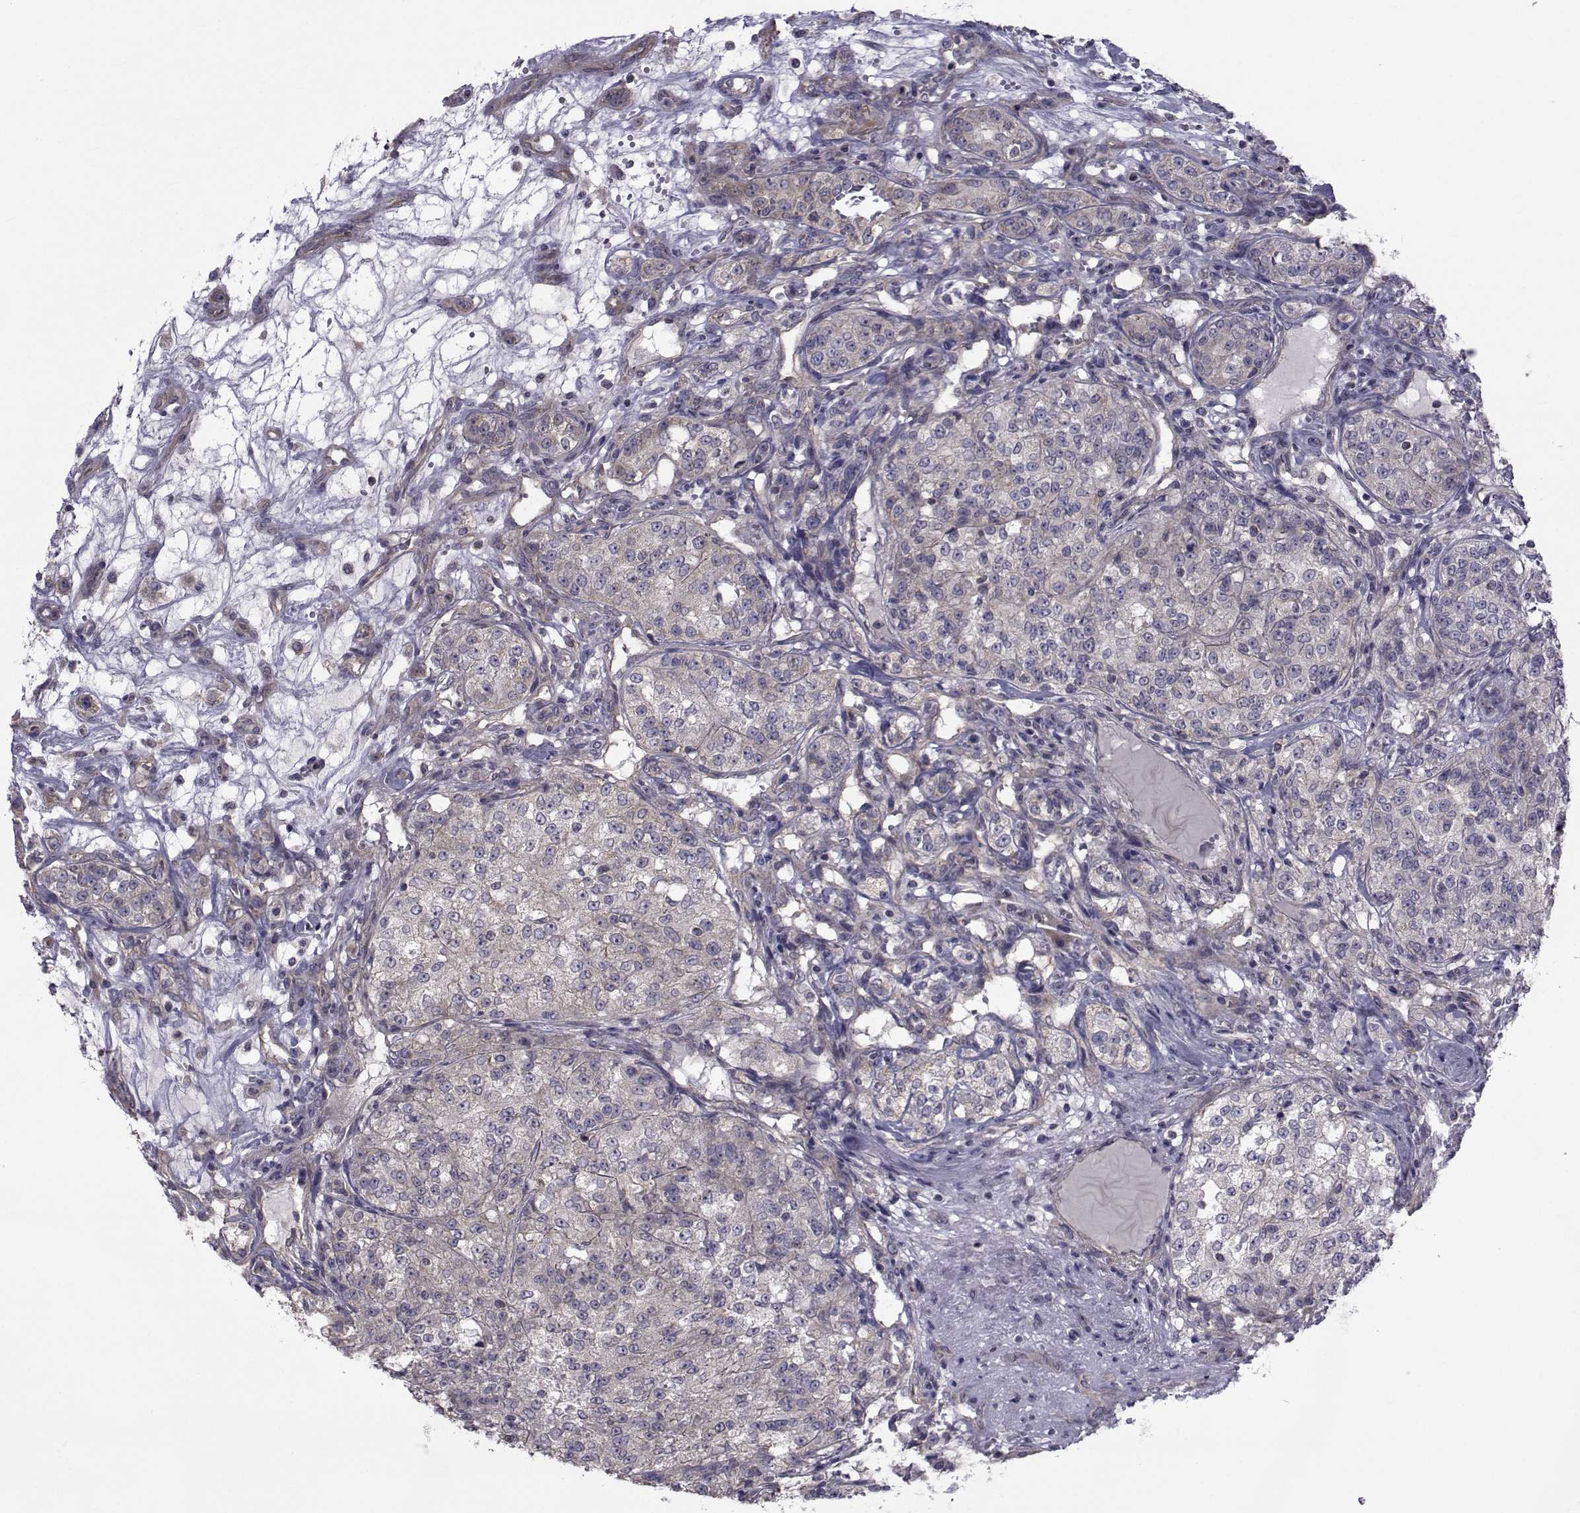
{"staining": {"intensity": "negative", "quantity": "none", "location": "none"}, "tissue": "renal cancer", "cell_type": "Tumor cells", "image_type": "cancer", "snomed": [{"axis": "morphology", "description": "Adenocarcinoma, NOS"}, {"axis": "topography", "description": "Kidney"}], "caption": "There is no significant staining in tumor cells of renal cancer.", "gene": "CFAP74", "patient": {"sex": "female", "age": 63}}